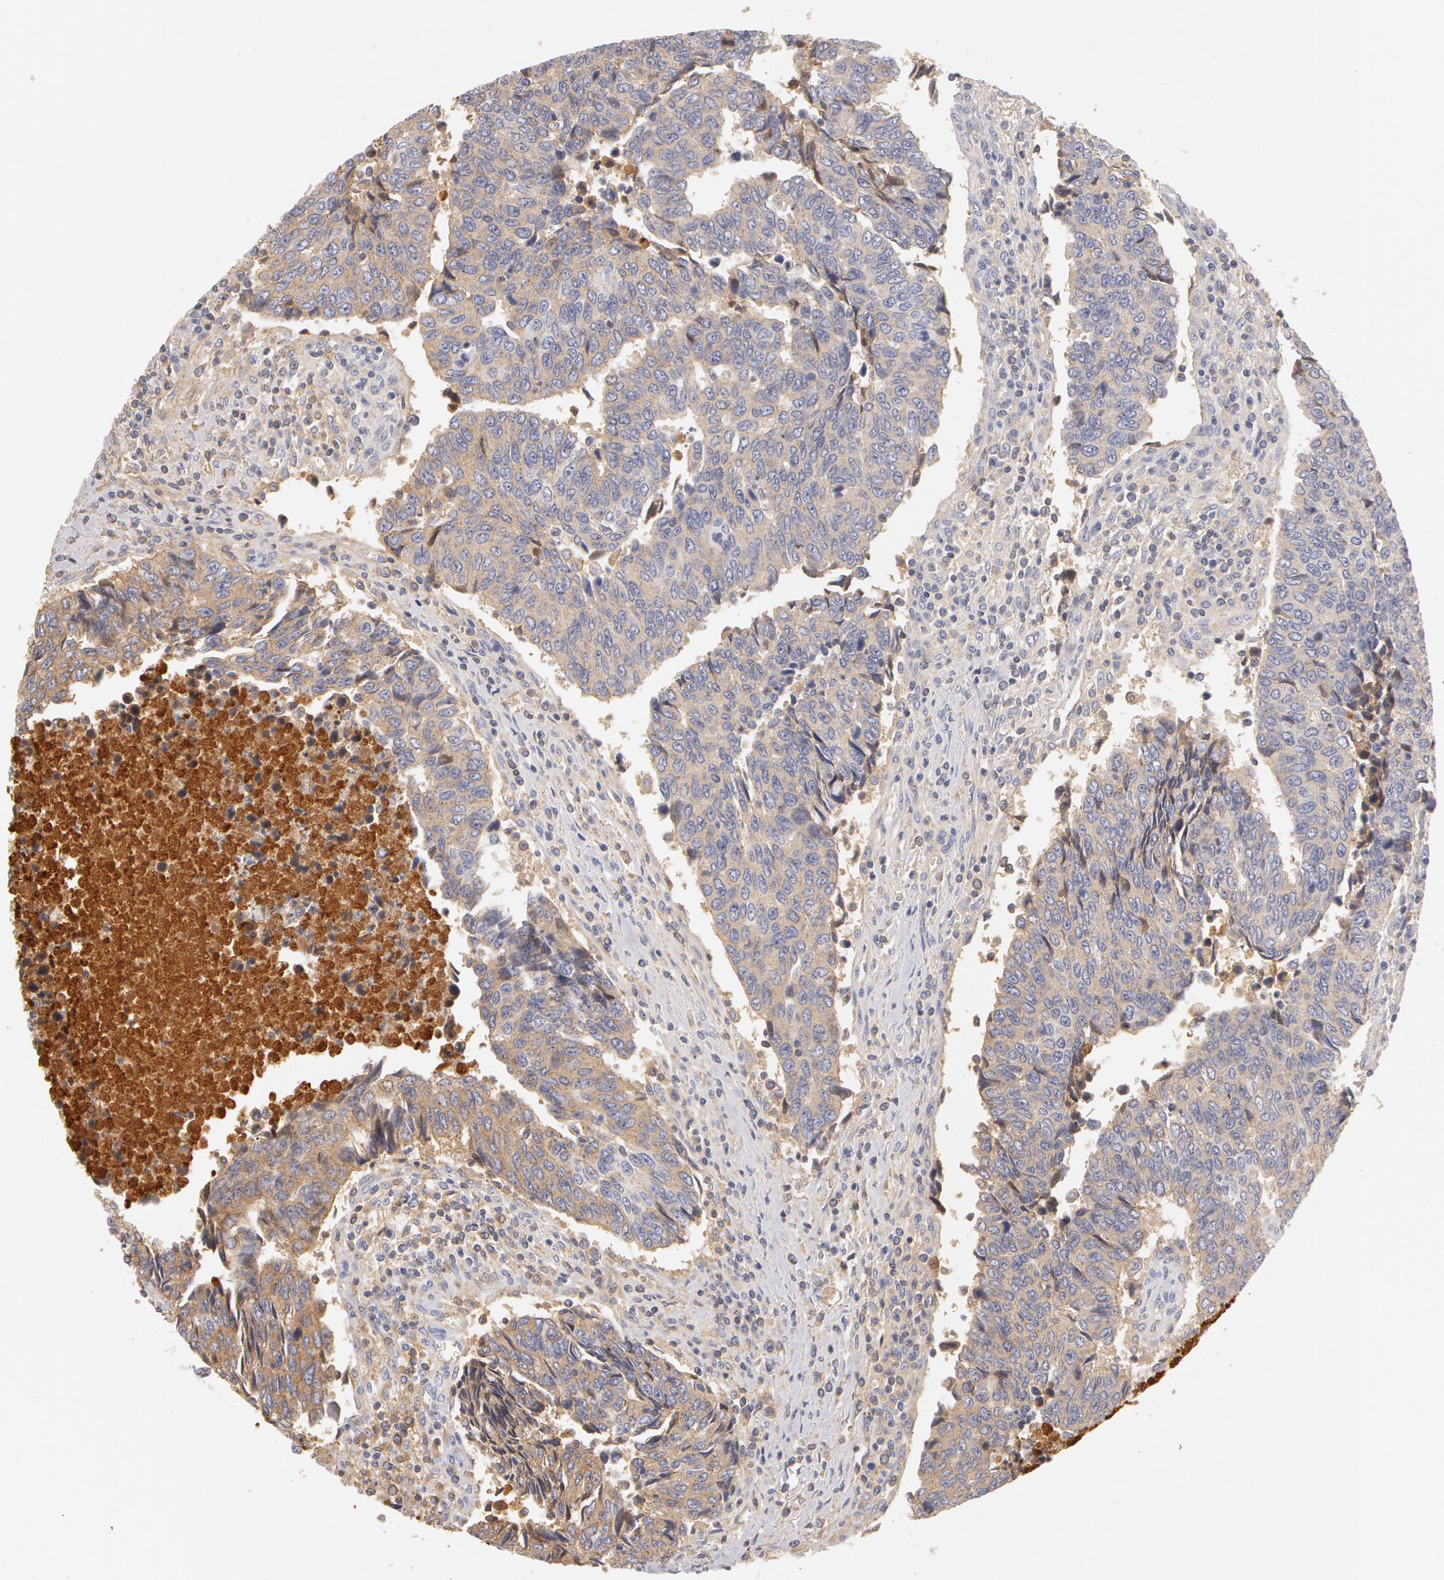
{"staining": {"intensity": "weak", "quantity": "25%-75%", "location": "cytoplasmic/membranous"}, "tissue": "urothelial cancer", "cell_type": "Tumor cells", "image_type": "cancer", "snomed": [{"axis": "morphology", "description": "Urothelial carcinoma, High grade"}, {"axis": "topography", "description": "Urinary bladder"}], "caption": "Tumor cells show low levels of weak cytoplasmic/membranous positivity in approximately 25%-75% of cells in human urothelial cancer. (brown staining indicates protein expression, while blue staining denotes nuclei).", "gene": "GC", "patient": {"sex": "male", "age": 86}}